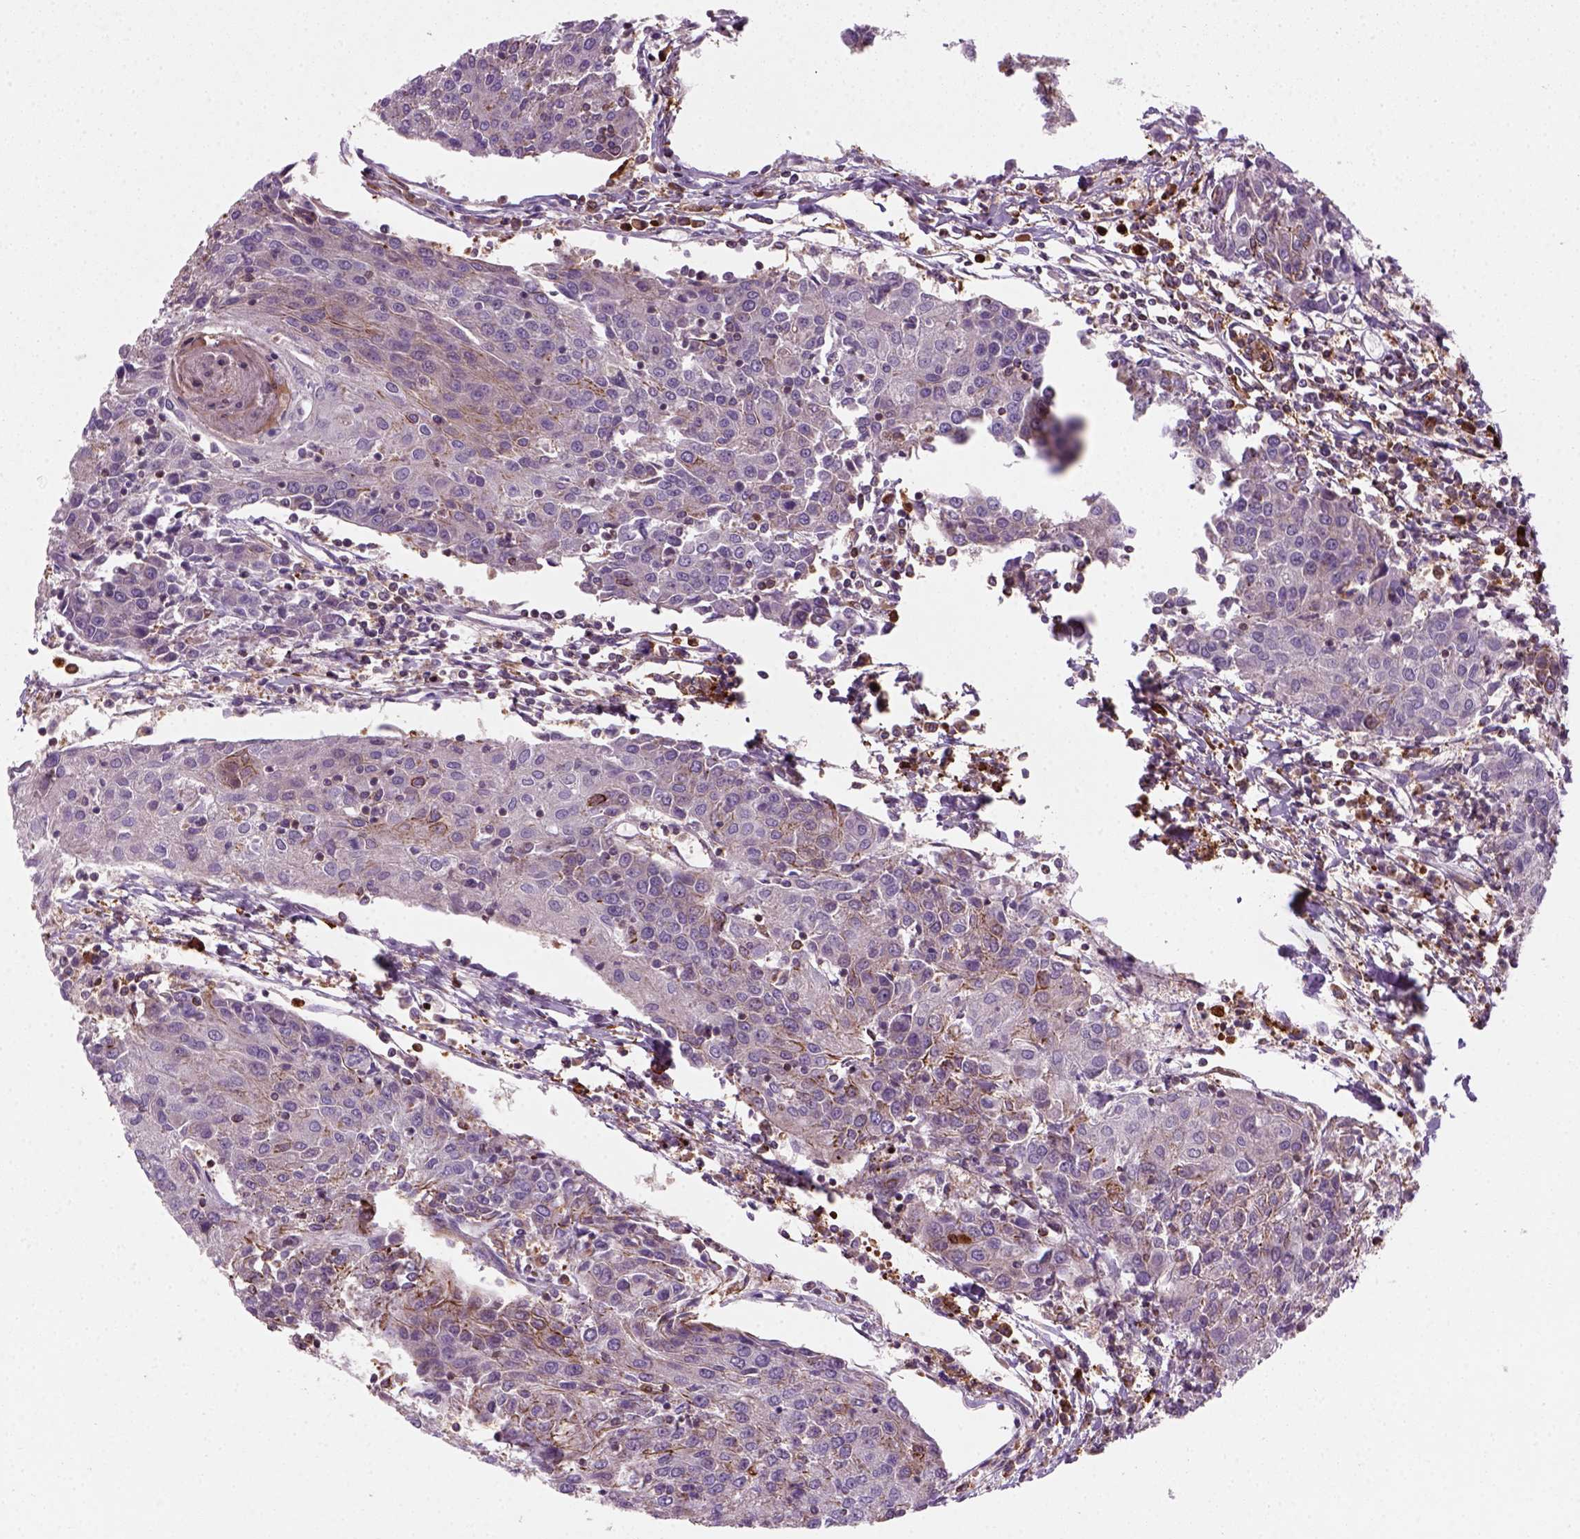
{"staining": {"intensity": "moderate", "quantity": "<25%", "location": "cytoplasmic/membranous"}, "tissue": "urothelial cancer", "cell_type": "Tumor cells", "image_type": "cancer", "snomed": [{"axis": "morphology", "description": "Urothelial carcinoma, High grade"}, {"axis": "topography", "description": "Urinary bladder"}], "caption": "Immunohistochemical staining of urothelial cancer displays low levels of moderate cytoplasmic/membranous expression in approximately <25% of tumor cells. Using DAB (3,3'-diaminobenzidine) (brown) and hematoxylin (blue) stains, captured at high magnification using brightfield microscopy.", "gene": "NUDT16L1", "patient": {"sex": "female", "age": 85}}